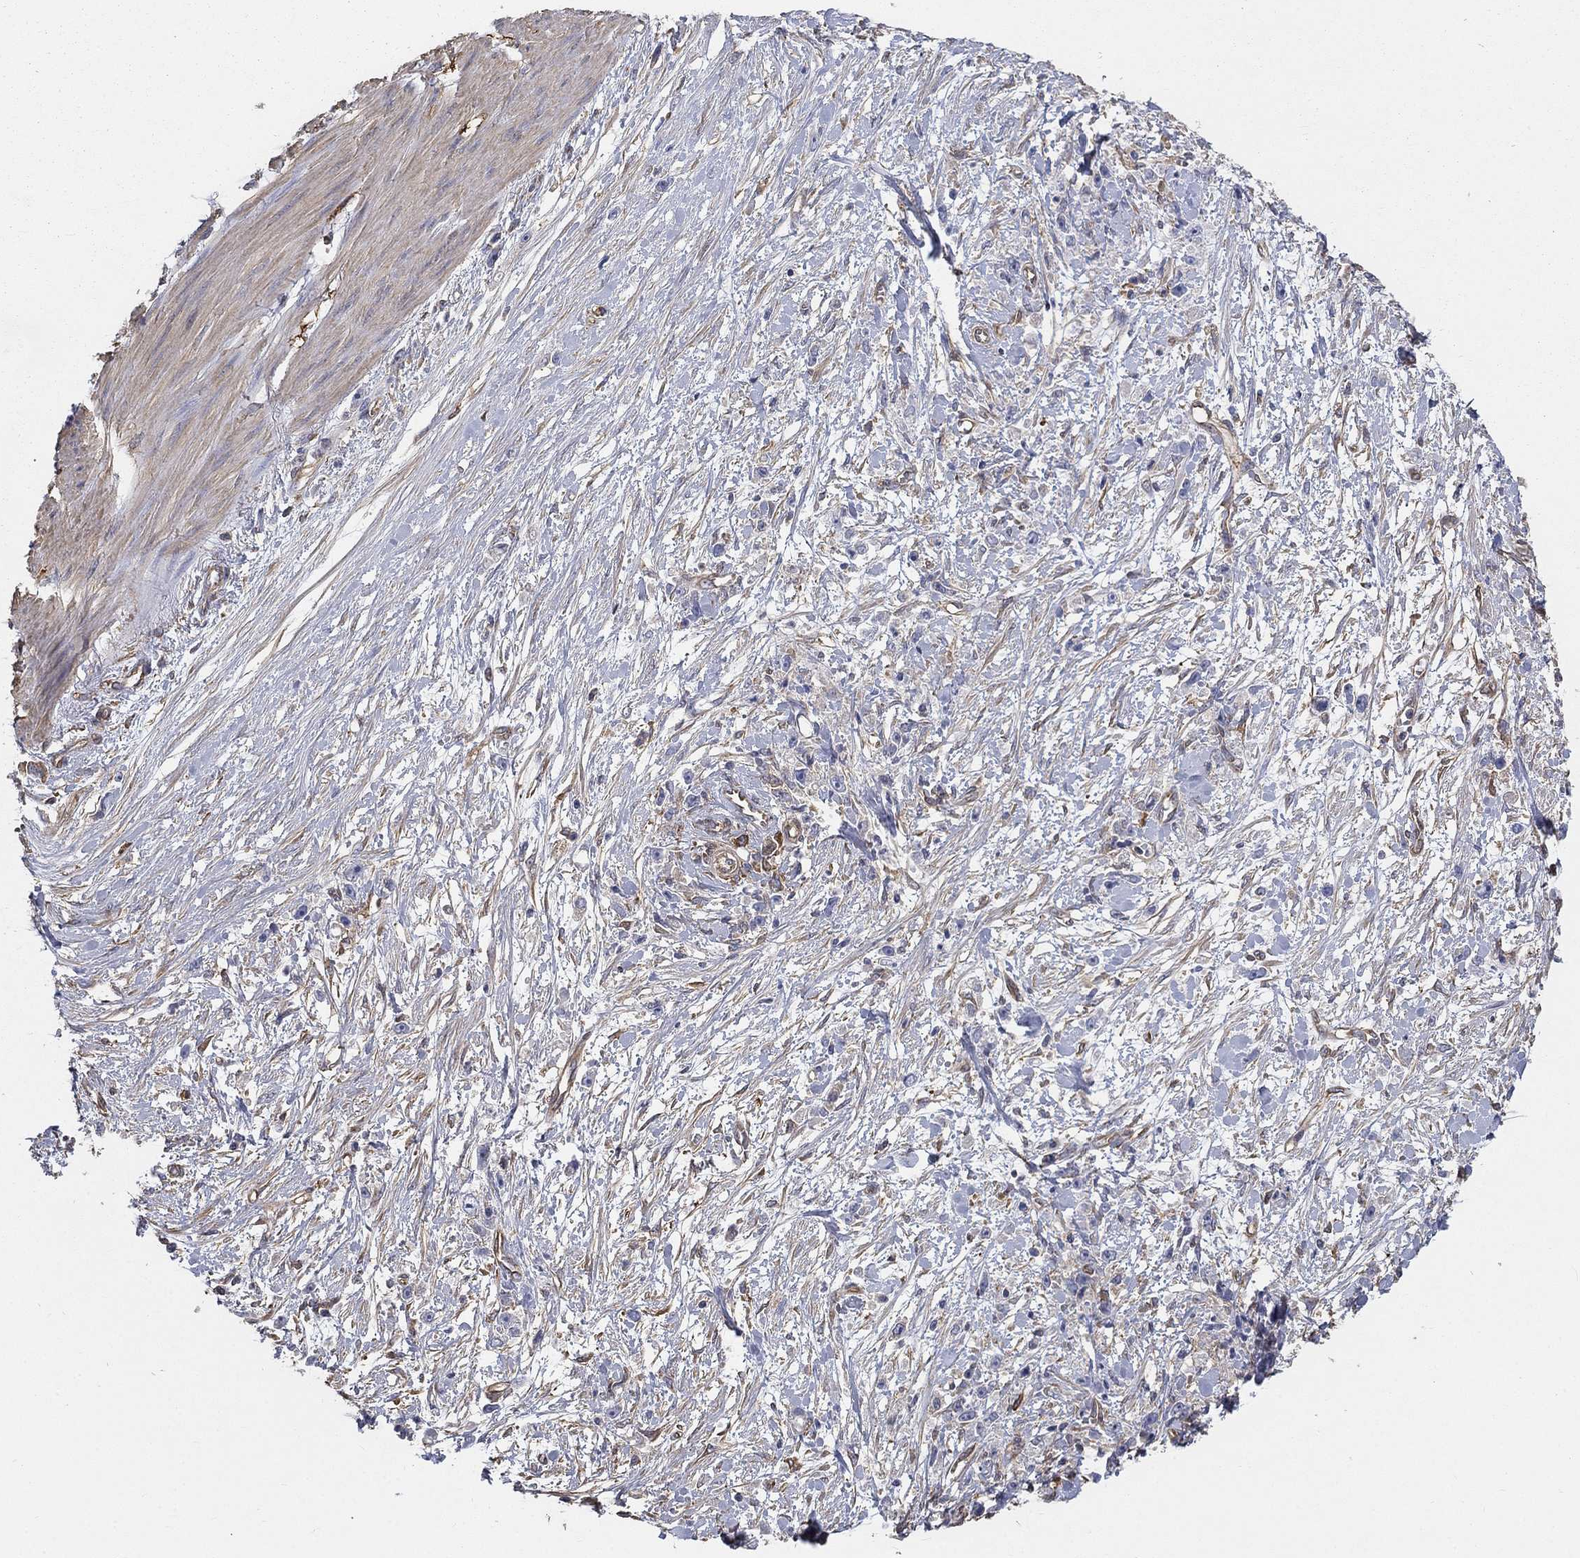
{"staining": {"intensity": "negative", "quantity": "none", "location": "none"}, "tissue": "stomach cancer", "cell_type": "Tumor cells", "image_type": "cancer", "snomed": [{"axis": "morphology", "description": "Adenocarcinoma, NOS"}, {"axis": "topography", "description": "Stomach"}], "caption": "The photomicrograph shows no significant expression in tumor cells of stomach cancer. (Stains: DAB (3,3'-diaminobenzidine) immunohistochemistry (IHC) with hematoxylin counter stain, Microscopy: brightfield microscopy at high magnification).", "gene": "DPYSL2", "patient": {"sex": "female", "age": 59}}